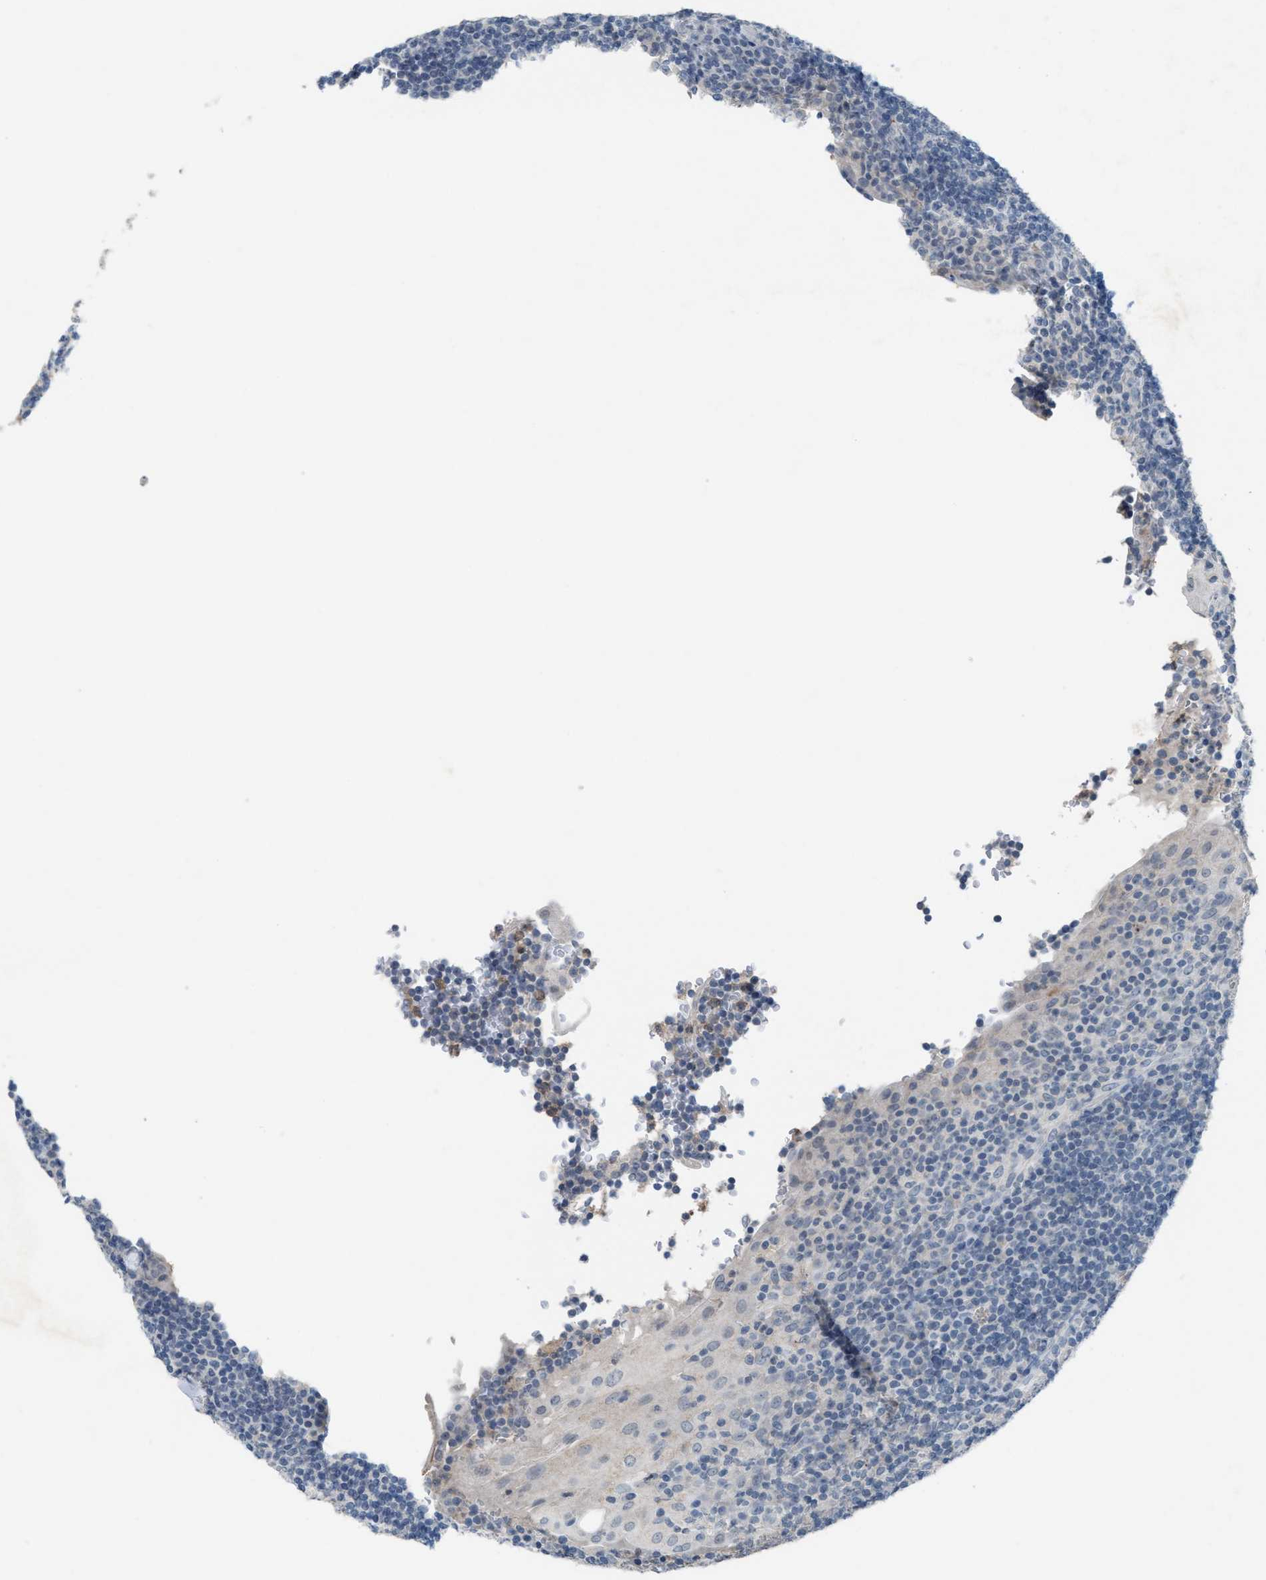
{"staining": {"intensity": "negative", "quantity": "none", "location": "none"}, "tissue": "tonsil", "cell_type": "Germinal center cells", "image_type": "normal", "snomed": [{"axis": "morphology", "description": "Normal tissue, NOS"}, {"axis": "topography", "description": "Tonsil"}], "caption": "Protein analysis of unremarkable tonsil demonstrates no significant expression in germinal center cells. Brightfield microscopy of immunohistochemistry (IHC) stained with DAB (3,3'-diaminobenzidine) (brown) and hematoxylin (blue), captured at high magnification.", "gene": "SLC5A5", "patient": {"sex": "male", "age": 37}}